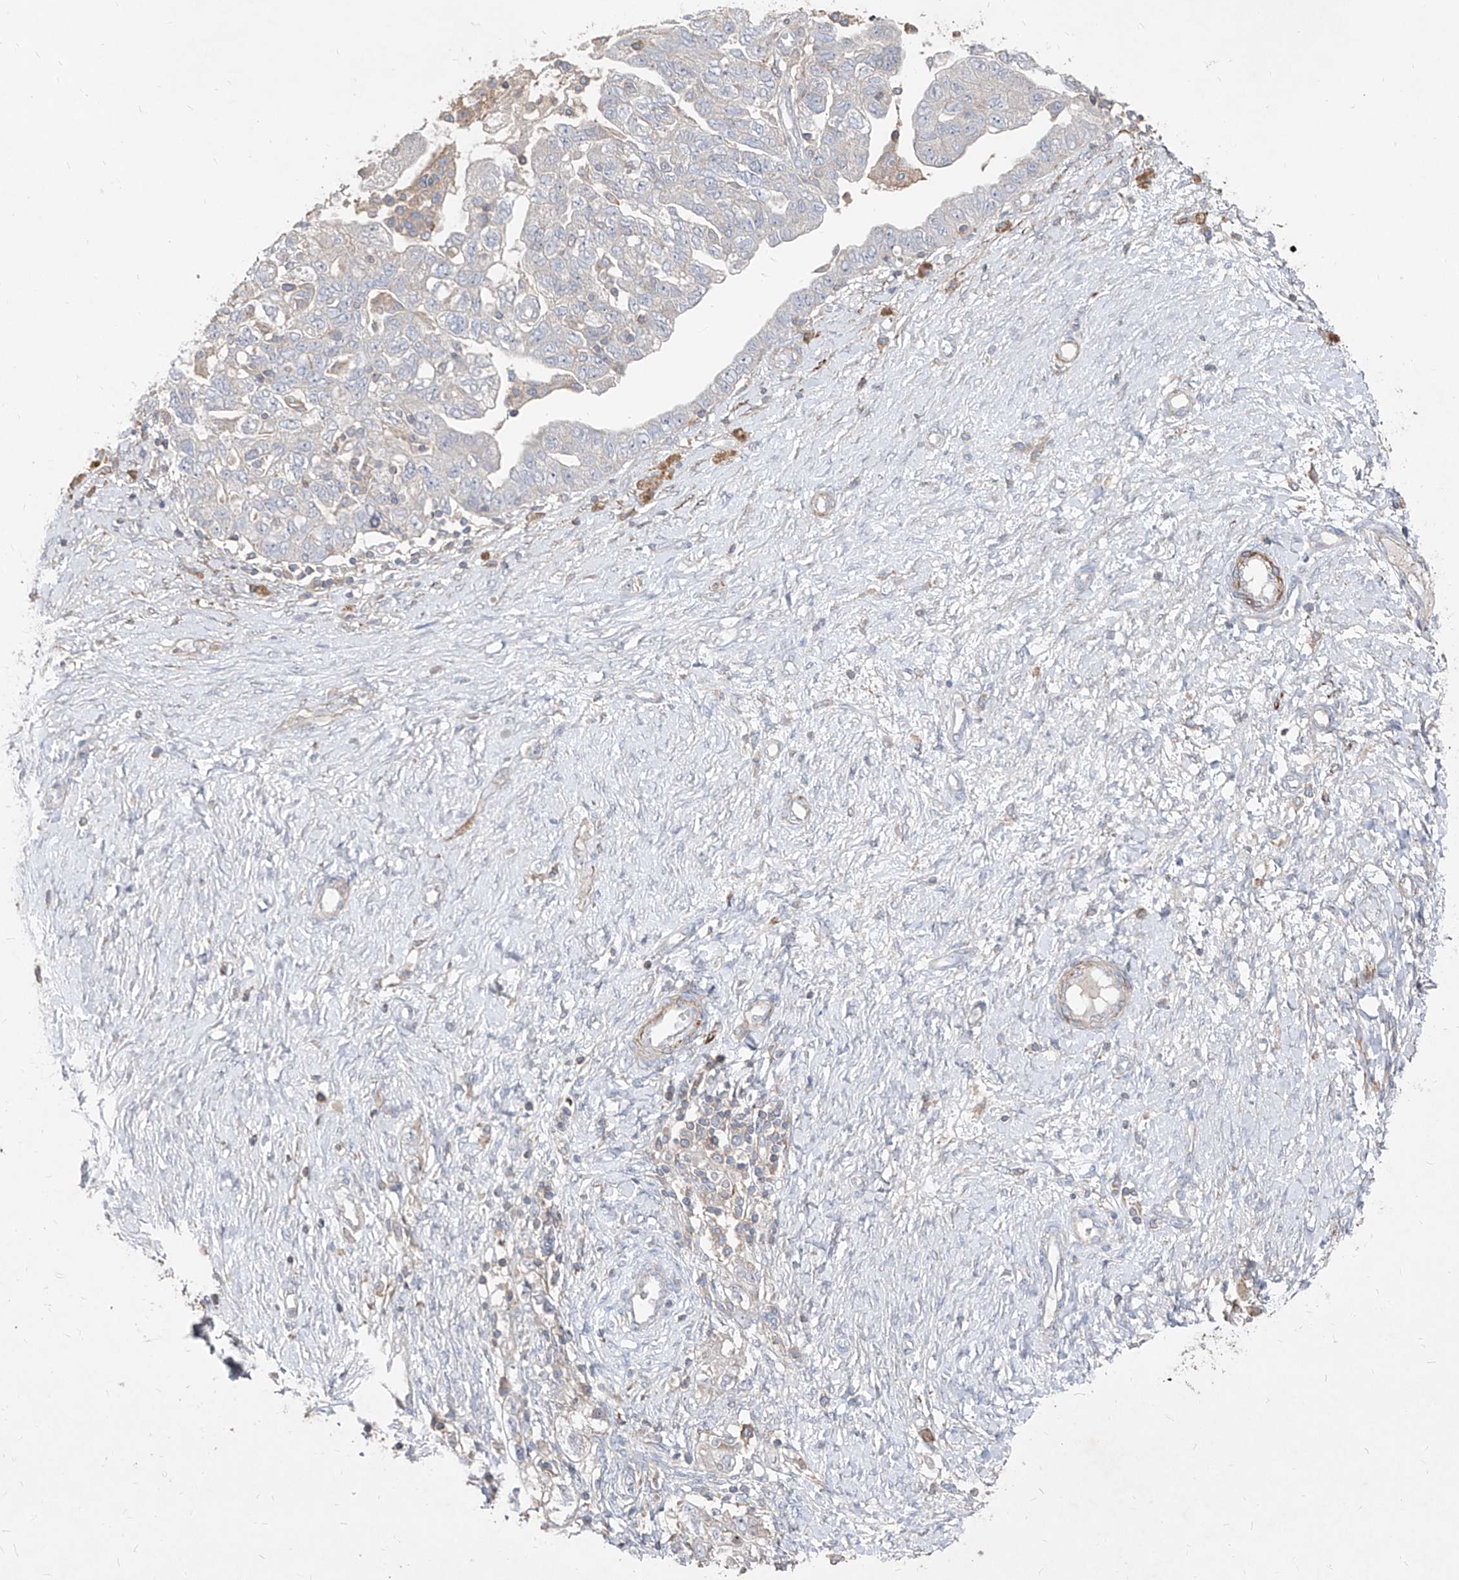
{"staining": {"intensity": "negative", "quantity": "none", "location": "none"}, "tissue": "ovarian cancer", "cell_type": "Tumor cells", "image_type": "cancer", "snomed": [{"axis": "morphology", "description": "Carcinoma, NOS"}, {"axis": "morphology", "description": "Cystadenocarcinoma, serous, NOS"}, {"axis": "topography", "description": "Ovary"}], "caption": "This is a photomicrograph of immunohistochemistry (IHC) staining of ovarian cancer, which shows no positivity in tumor cells.", "gene": "UFD1", "patient": {"sex": "female", "age": 69}}